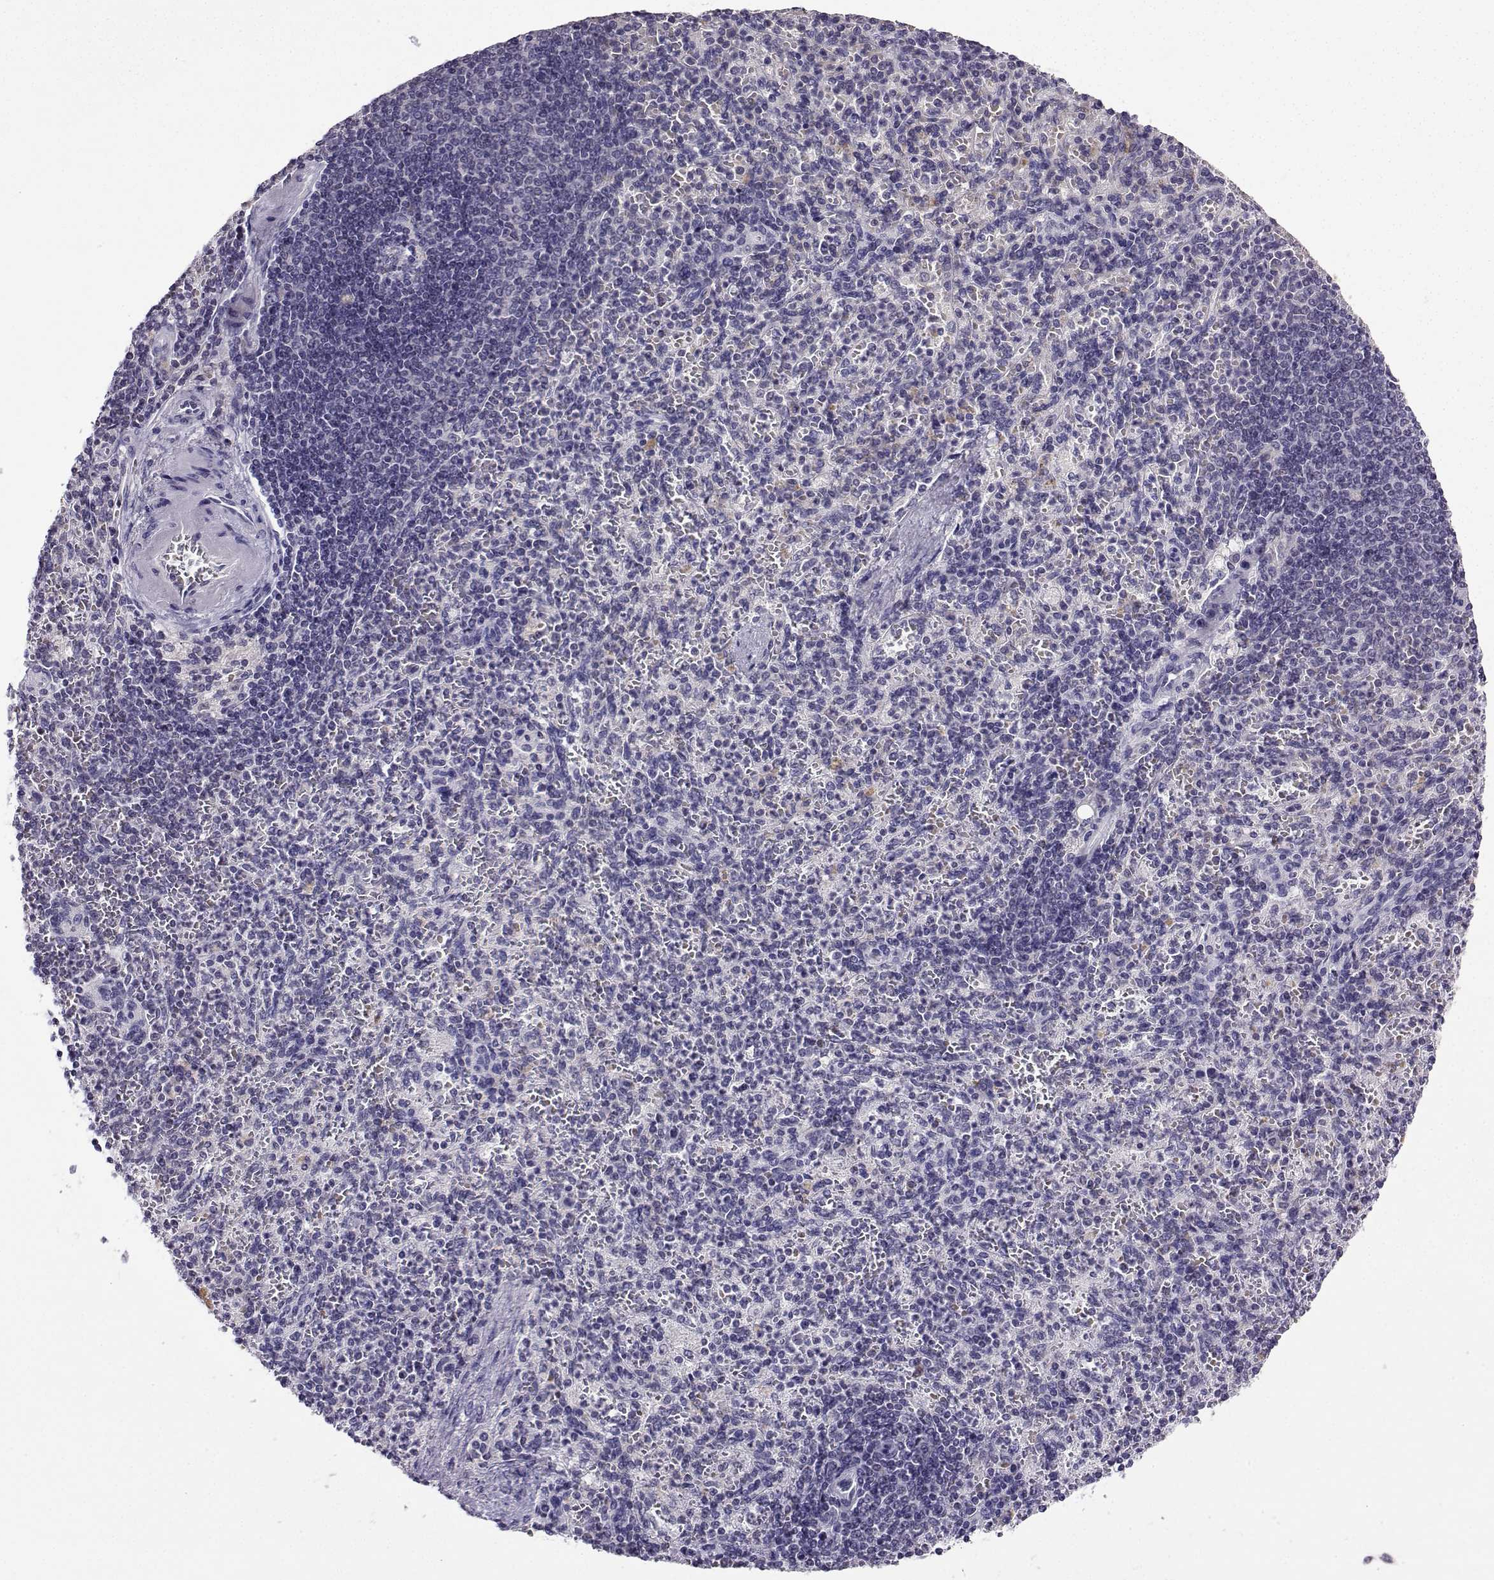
{"staining": {"intensity": "negative", "quantity": "none", "location": "none"}, "tissue": "spleen", "cell_type": "Cells in red pulp", "image_type": "normal", "snomed": [{"axis": "morphology", "description": "Normal tissue, NOS"}, {"axis": "topography", "description": "Spleen"}], "caption": "Spleen stained for a protein using immunohistochemistry (IHC) reveals no staining cells in red pulp.", "gene": "LRFN2", "patient": {"sex": "female", "age": 74}}